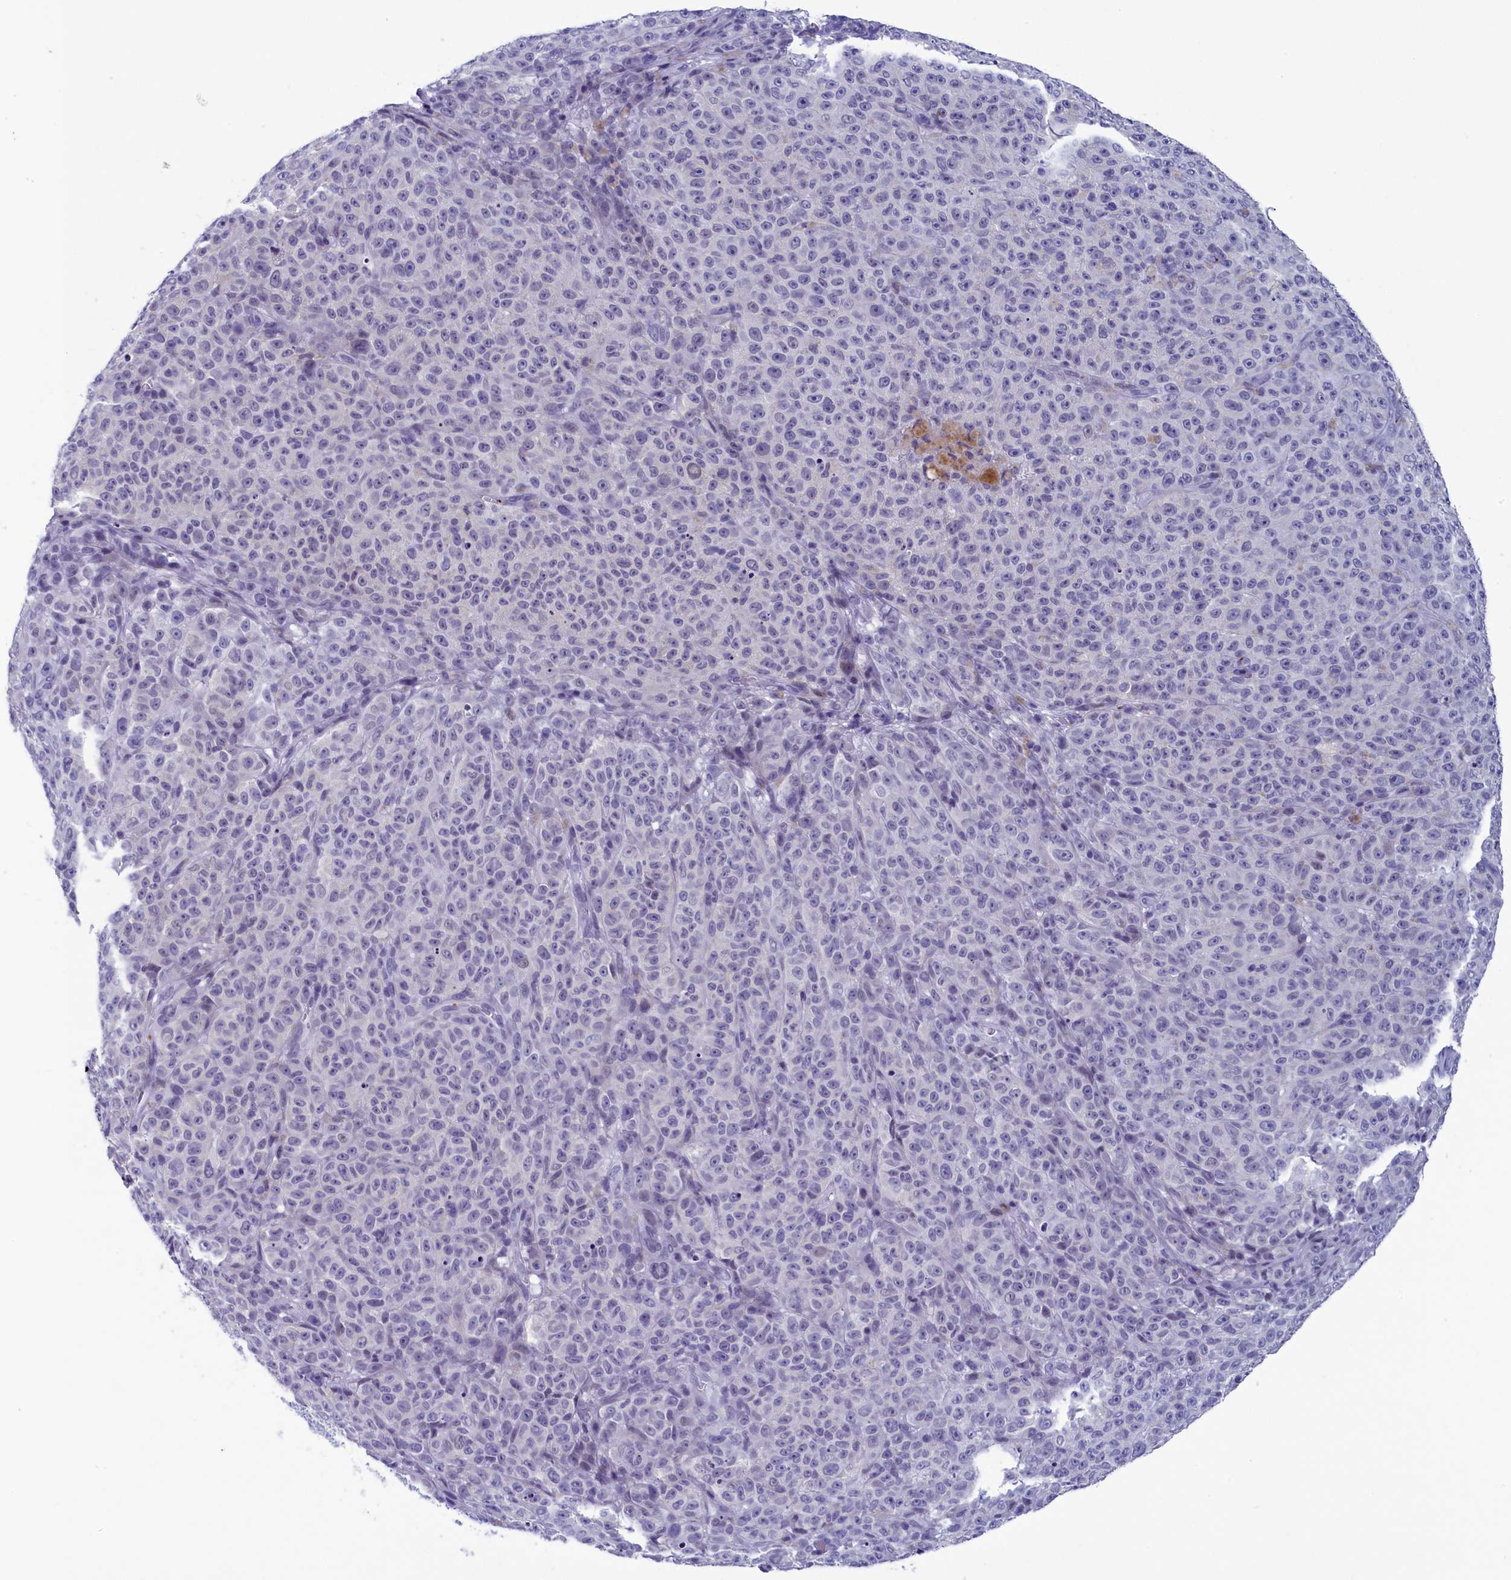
{"staining": {"intensity": "negative", "quantity": "none", "location": "none"}, "tissue": "melanoma", "cell_type": "Tumor cells", "image_type": "cancer", "snomed": [{"axis": "morphology", "description": "Malignant melanoma, NOS"}, {"axis": "topography", "description": "Skin"}], "caption": "Immunohistochemical staining of human melanoma shows no significant positivity in tumor cells. (DAB (3,3'-diaminobenzidine) IHC with hematoxylin counter stain).", "gene": "AIFM2", "patient": {"sex": "female", "age": 82}}